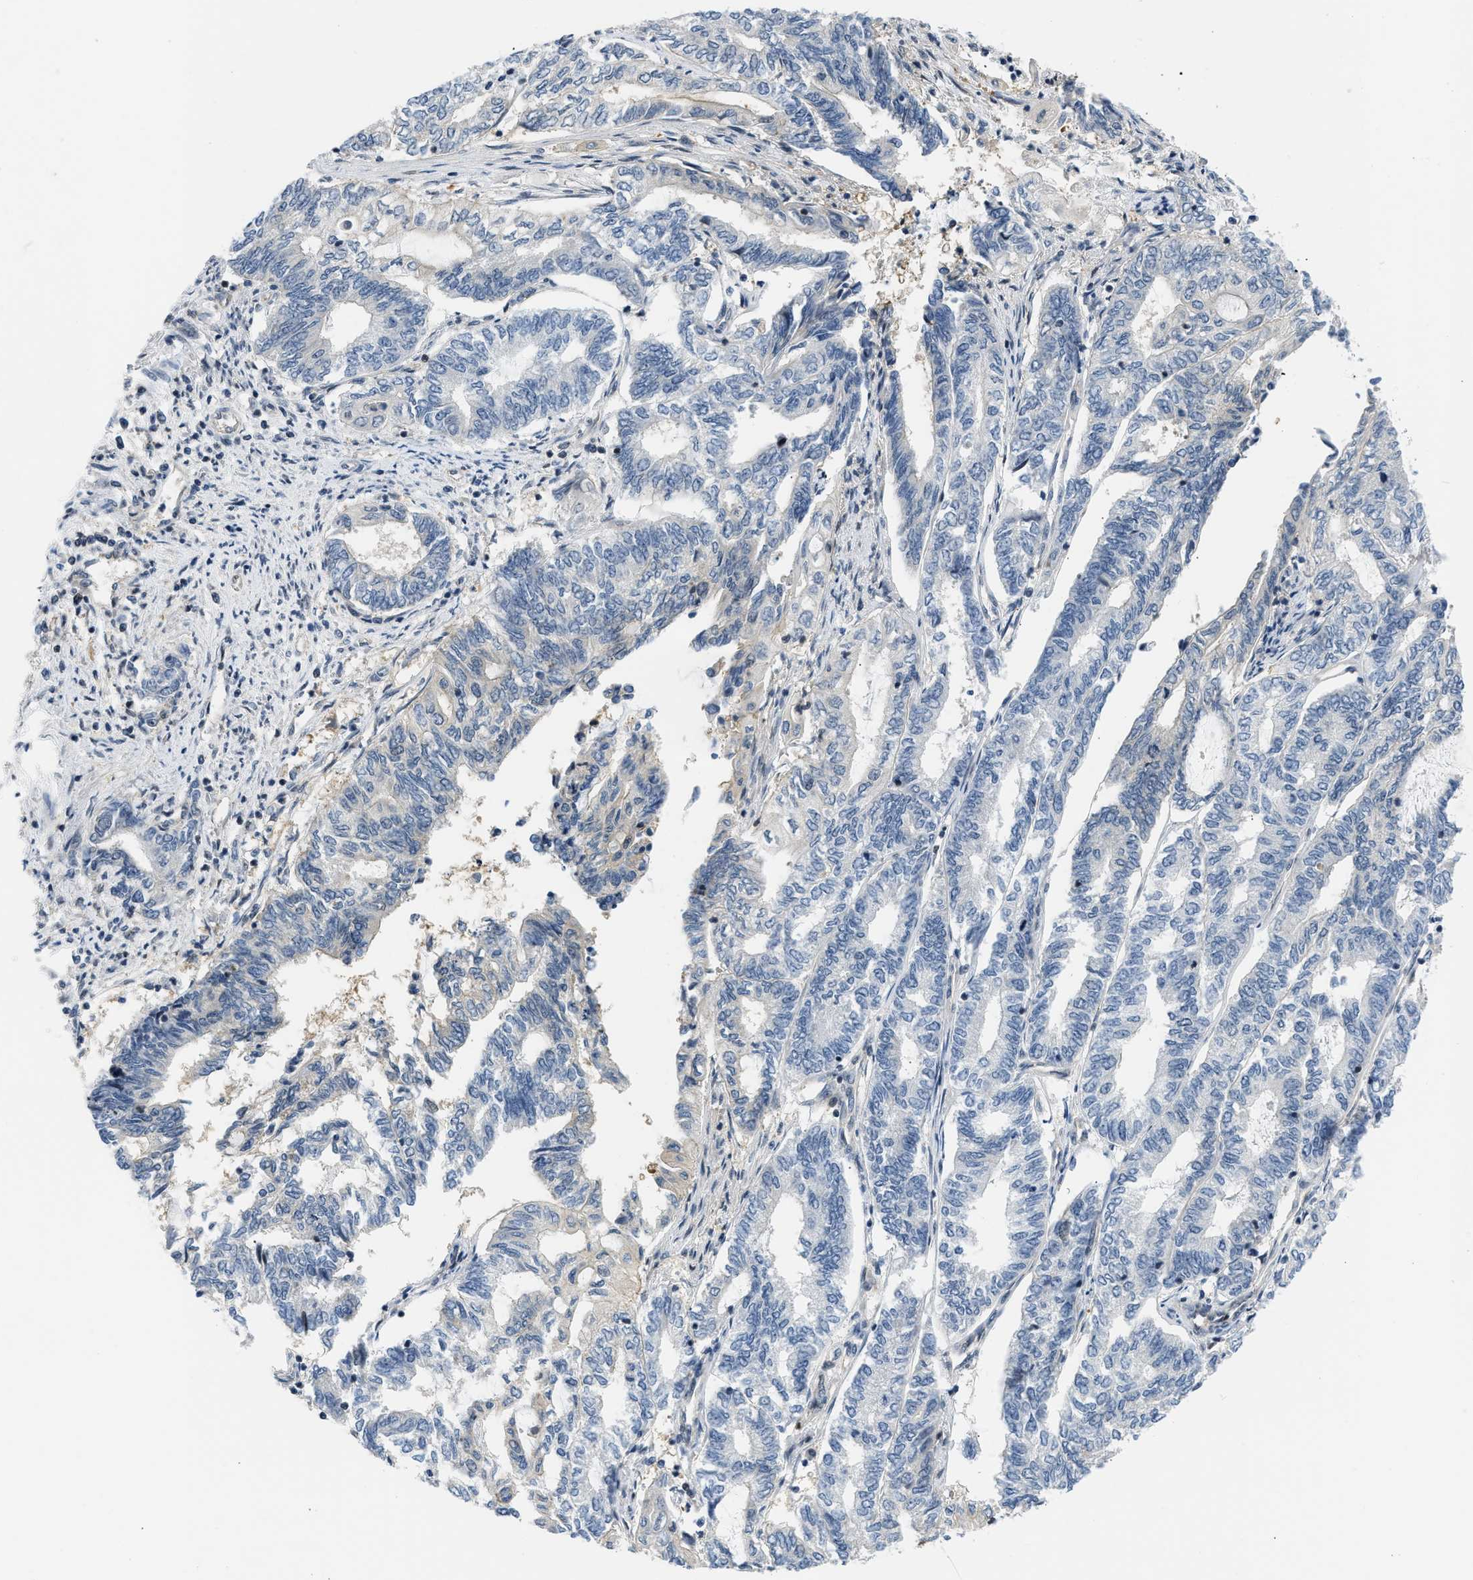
{"staining": {"intensity": "negative", "quantity": "none", "location": "none"}, "tissue": "endometrial cancer", "cell_type": "Tumor cells", "image_type": "cancer", "snomed": [{"axis": "morphology", "description": "Adenocarcinoma, NOS"}, {"axis": "topography", "description": "Uterus"}, {"axis": "topography", "description": "Endometrium"}], "caption": "Protein analysis of adenocarcinoma (endometrial) displays no significant positivity in tumor cells.", "gene": "OLIG3", "patient": {"sex": "female", "age": 70}}